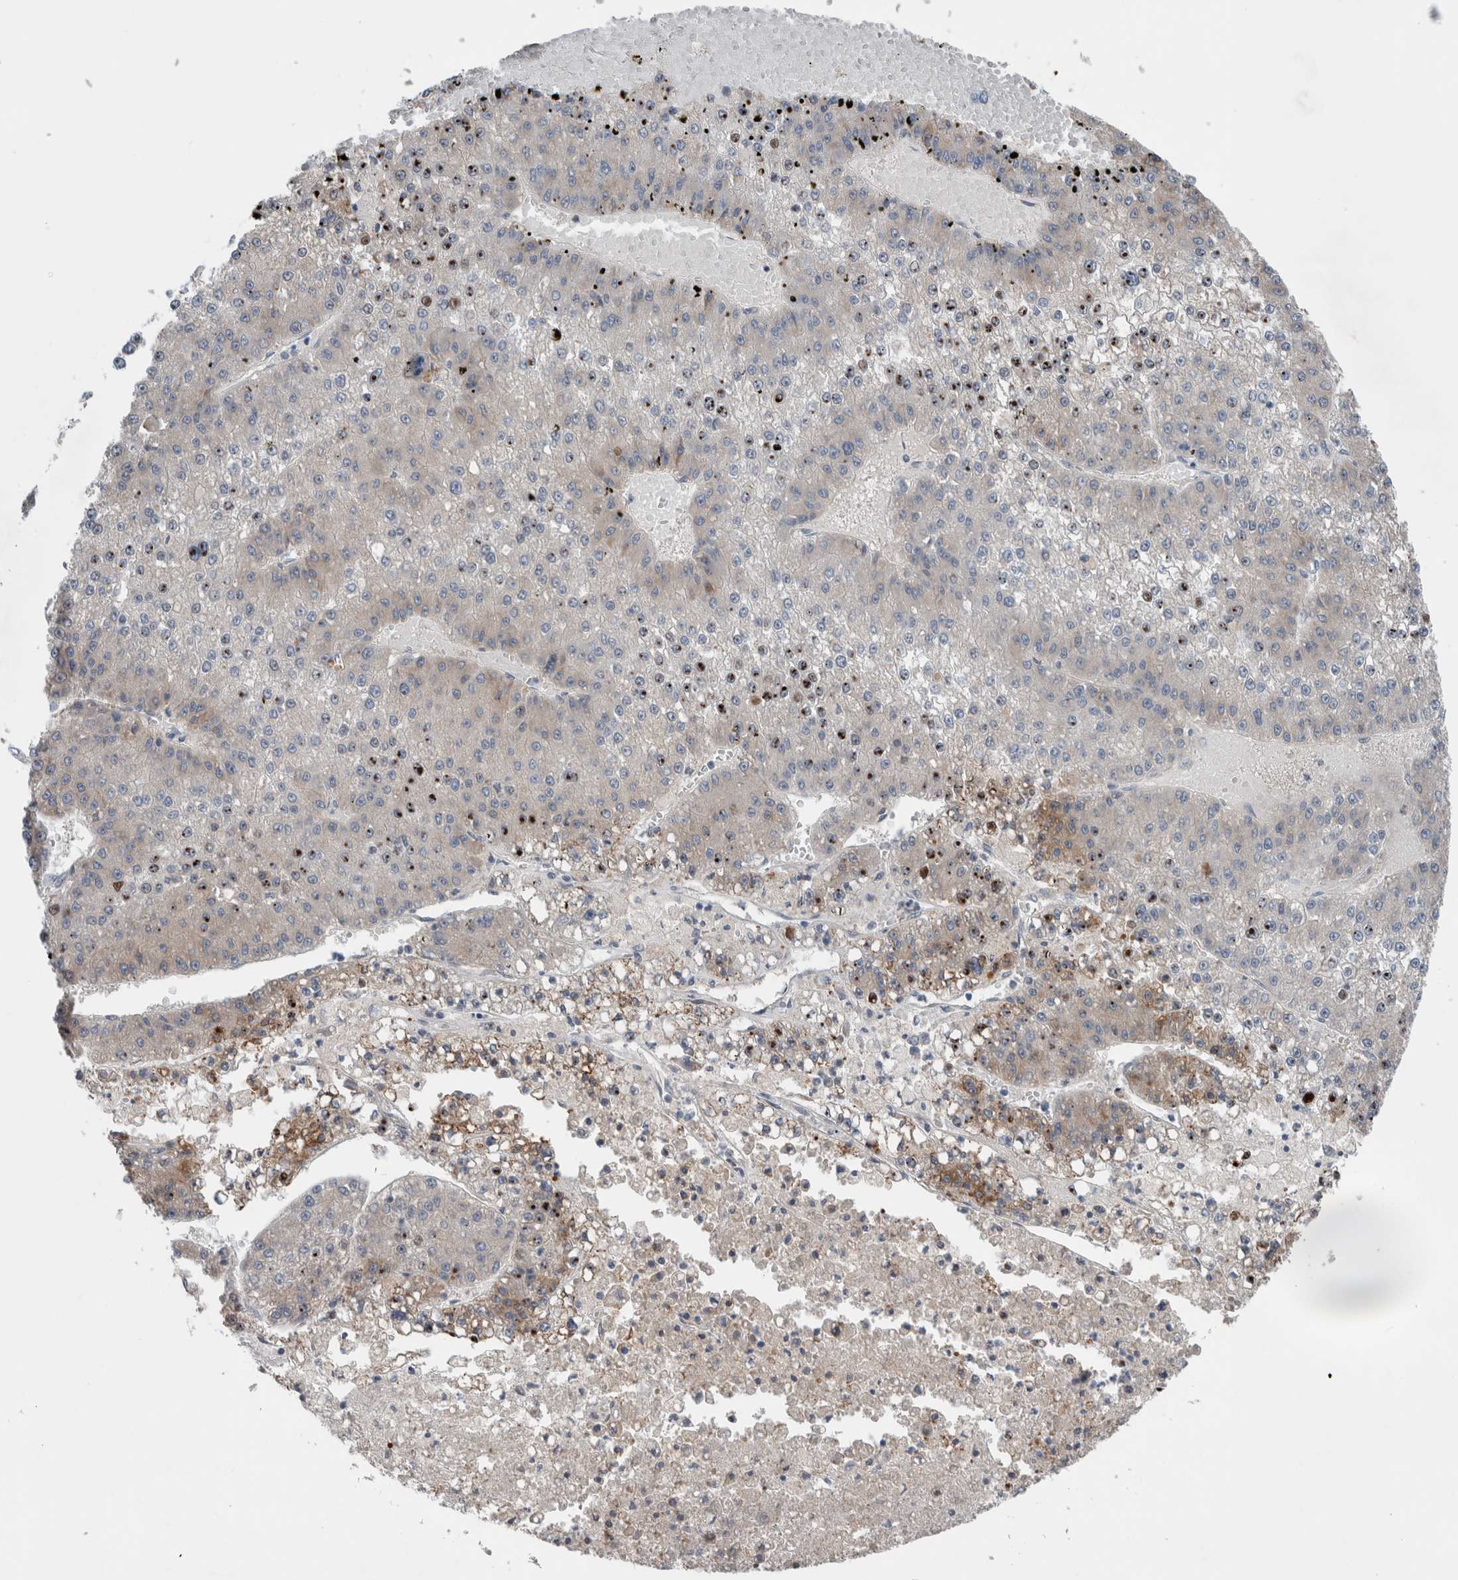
{"staining": {"intensity": "negative", "quantity": "none", "location": "none"}, "tissue": "liver cancer", "cell_type": "Tumor cells", "image_type": "cancer", "snomed": [{"axis": "morphology", "description": "Carcinoma, Hepatocellular, NOS"}, {"axis": "topography", "description": "Liver"}], "caption": "IHC photomicrograph of neoplastic tissue: hepatocellular carcinoma (liver) stained with DAB (3,3'-diaminobenzidine) displays no significant protein expression in tumor cells.", "gene": "CRNN", "patient": {"sex": "female", "age": 73}}